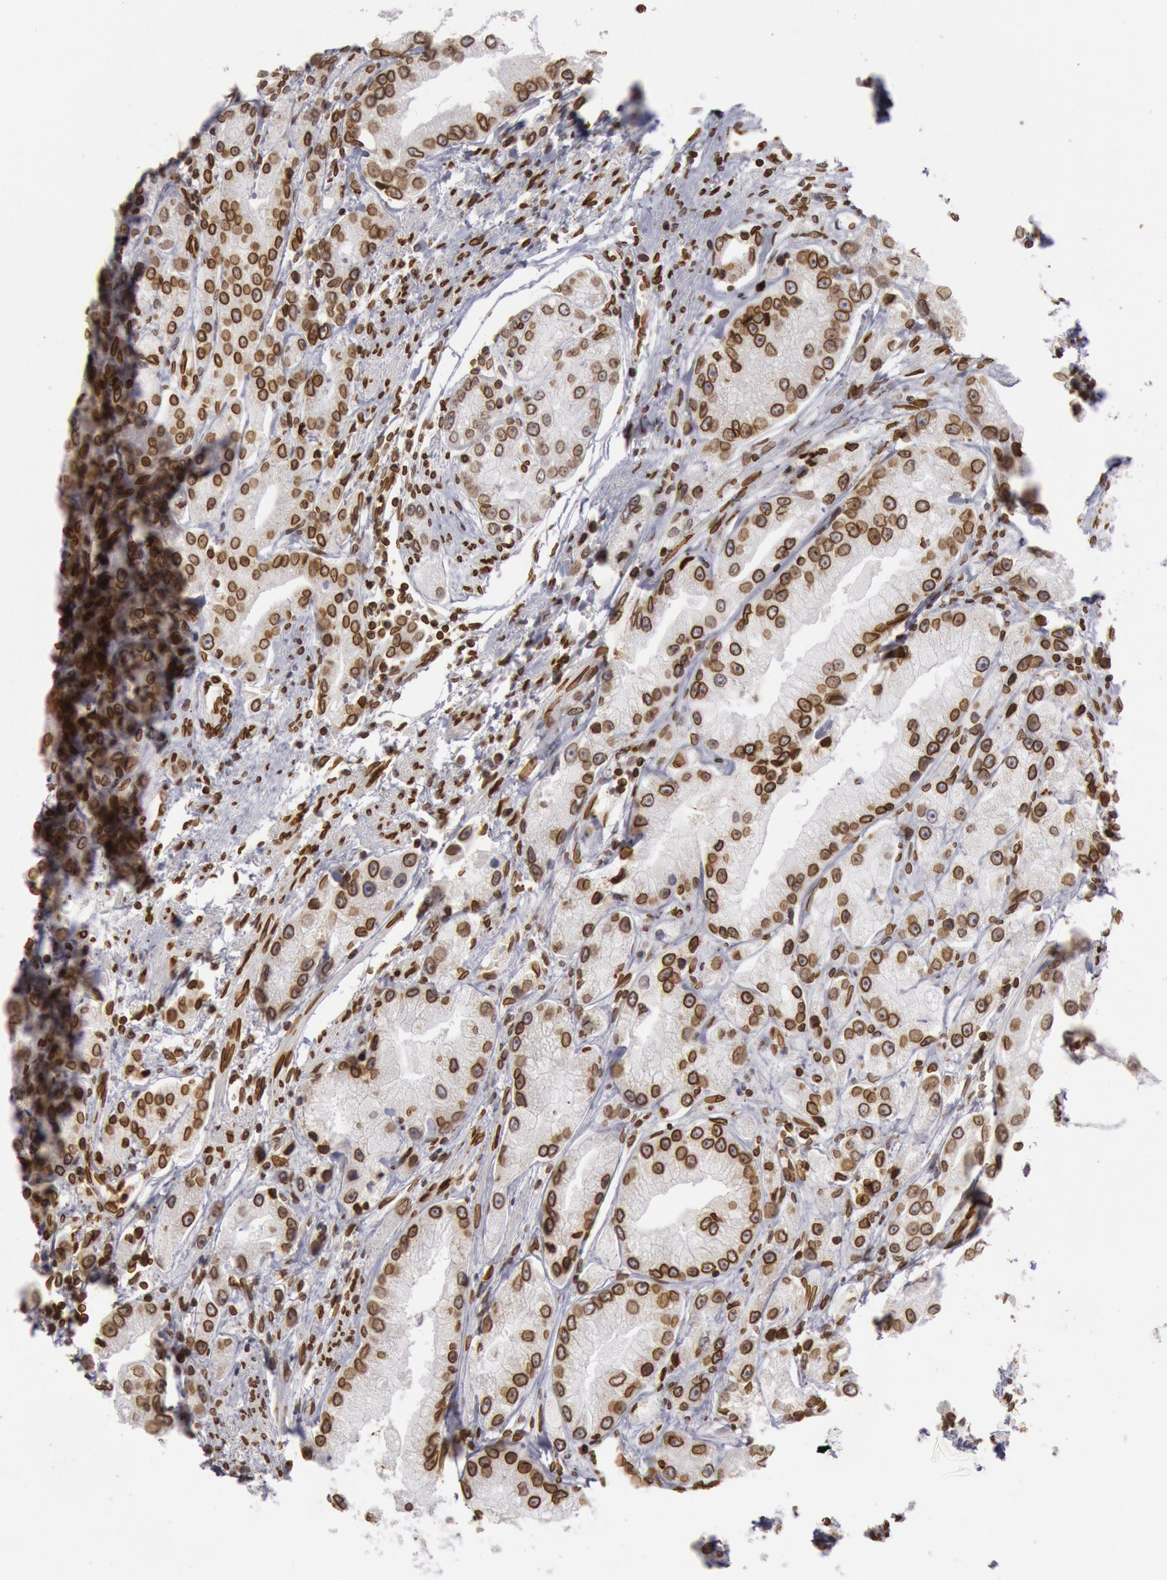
{"staining": {"intensity": "strong", "quantity": ">75%", "location": "nuclear"}, "tissue": "prostate cancer", "cell_type": "Tumor cells", "image_type": "cancer", "snomed": [{"axis": "morphology", "description": "Adenocarcinoma, Medium grade"}, {"axis": "topography", "description": "Prostate"}], "caption": "Immunohistochemical staining of medium-grade adenocarcinoma (prostate) exhibits high levels of strong nuclear protein expression in about >75% of tumor cells.", "gene": "SUN2", "patient": {"sex": "male", "age": 72}}